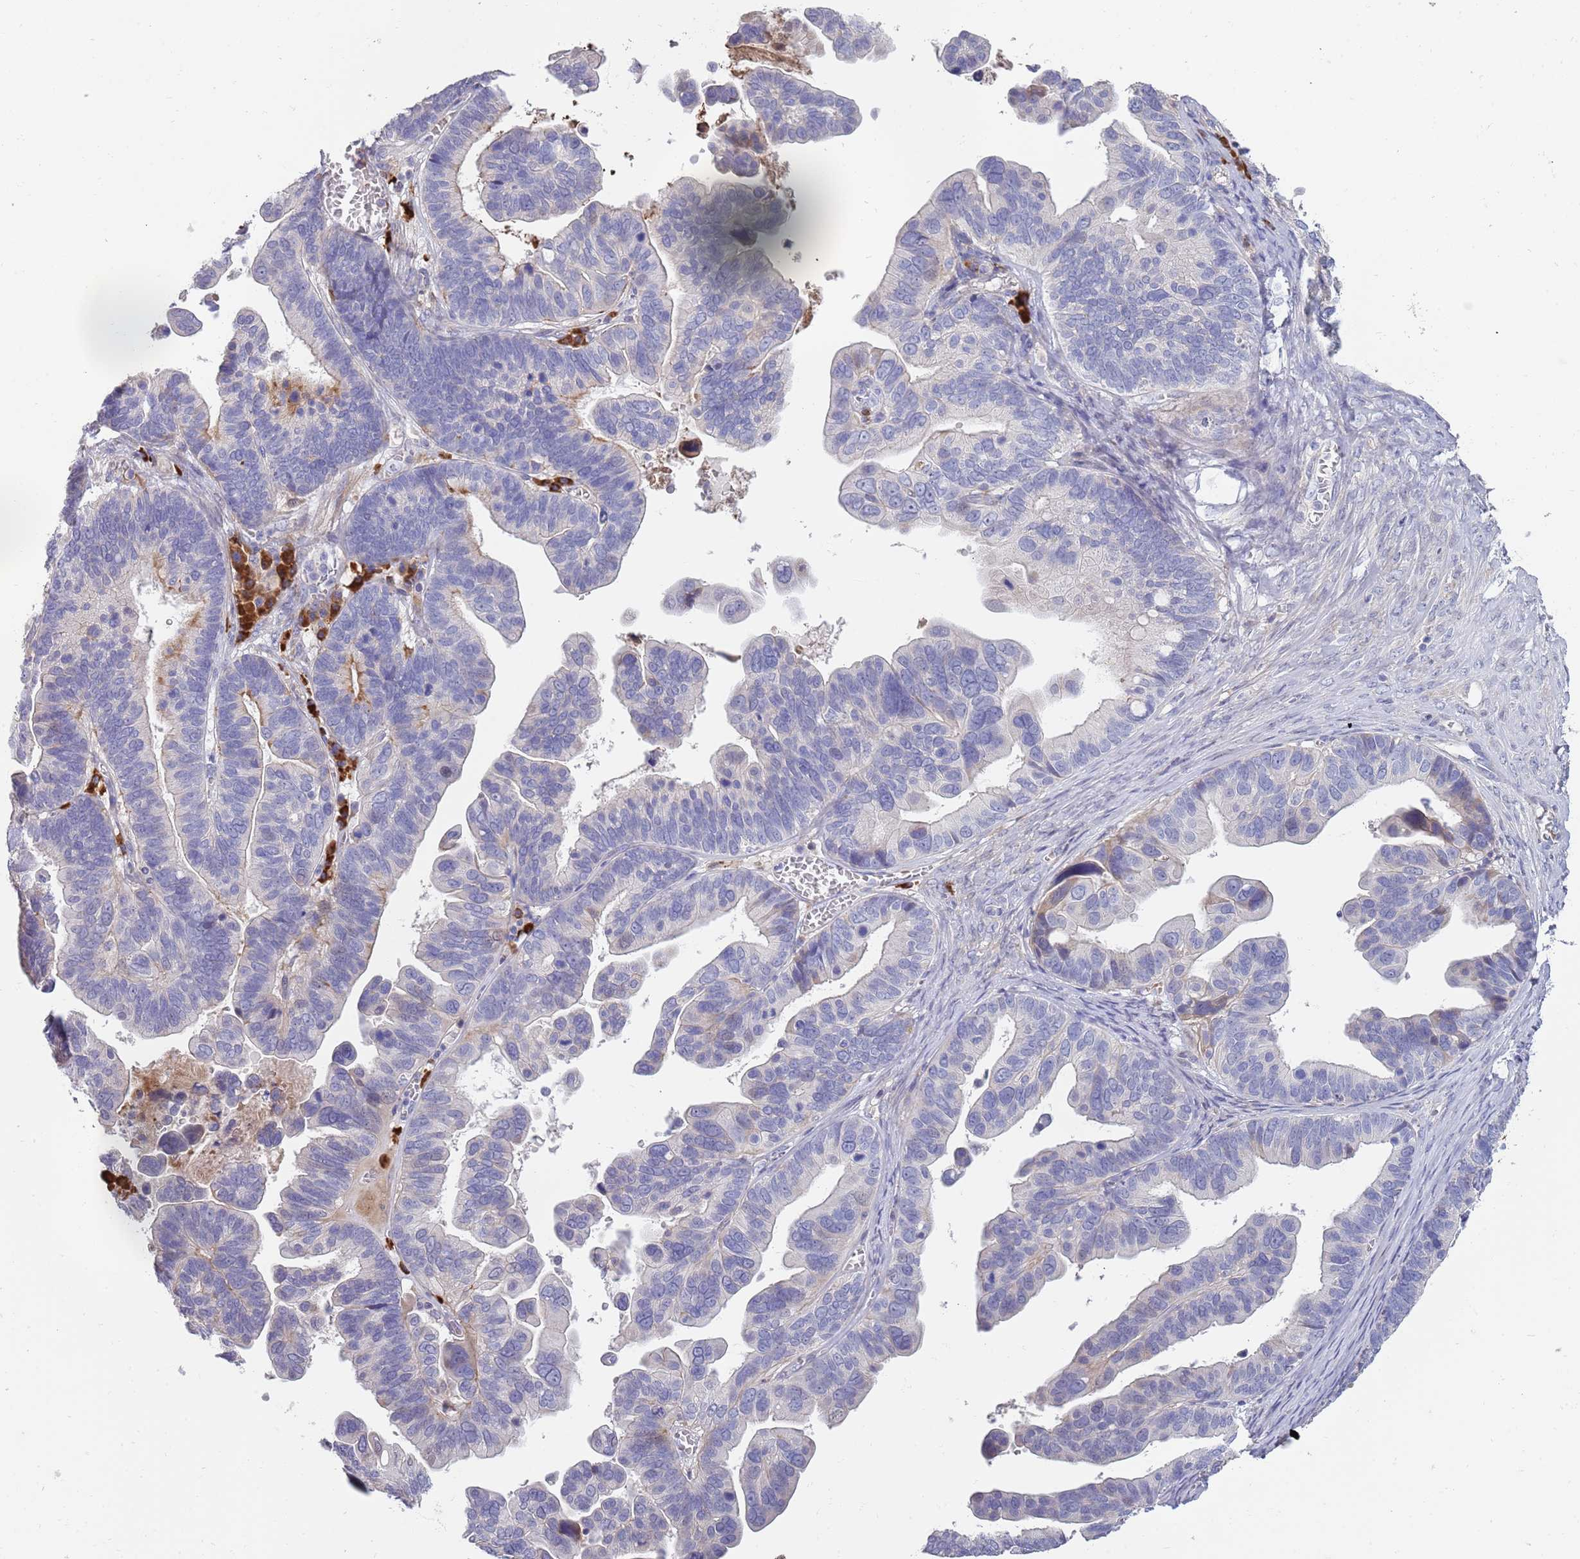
{"staining": {"intensity": "negative", "quantity": "none", "location": "none"}, "tissue": "ovarian cancer", "cell_type": "Tumor cells", "image_type": "cancer", "snomed": [{"axis": "morphology", "description": "Cystadenocarcinoma, serous, NOS"}, {"axis": "topography", "description": "Ovary"}], "caption": "An image of human ovarian serous cystadenocarcinoma is negative for staining in tumor cells.", "gene": "SUSD1", "patient": {"sex": "female", "age": 56}}